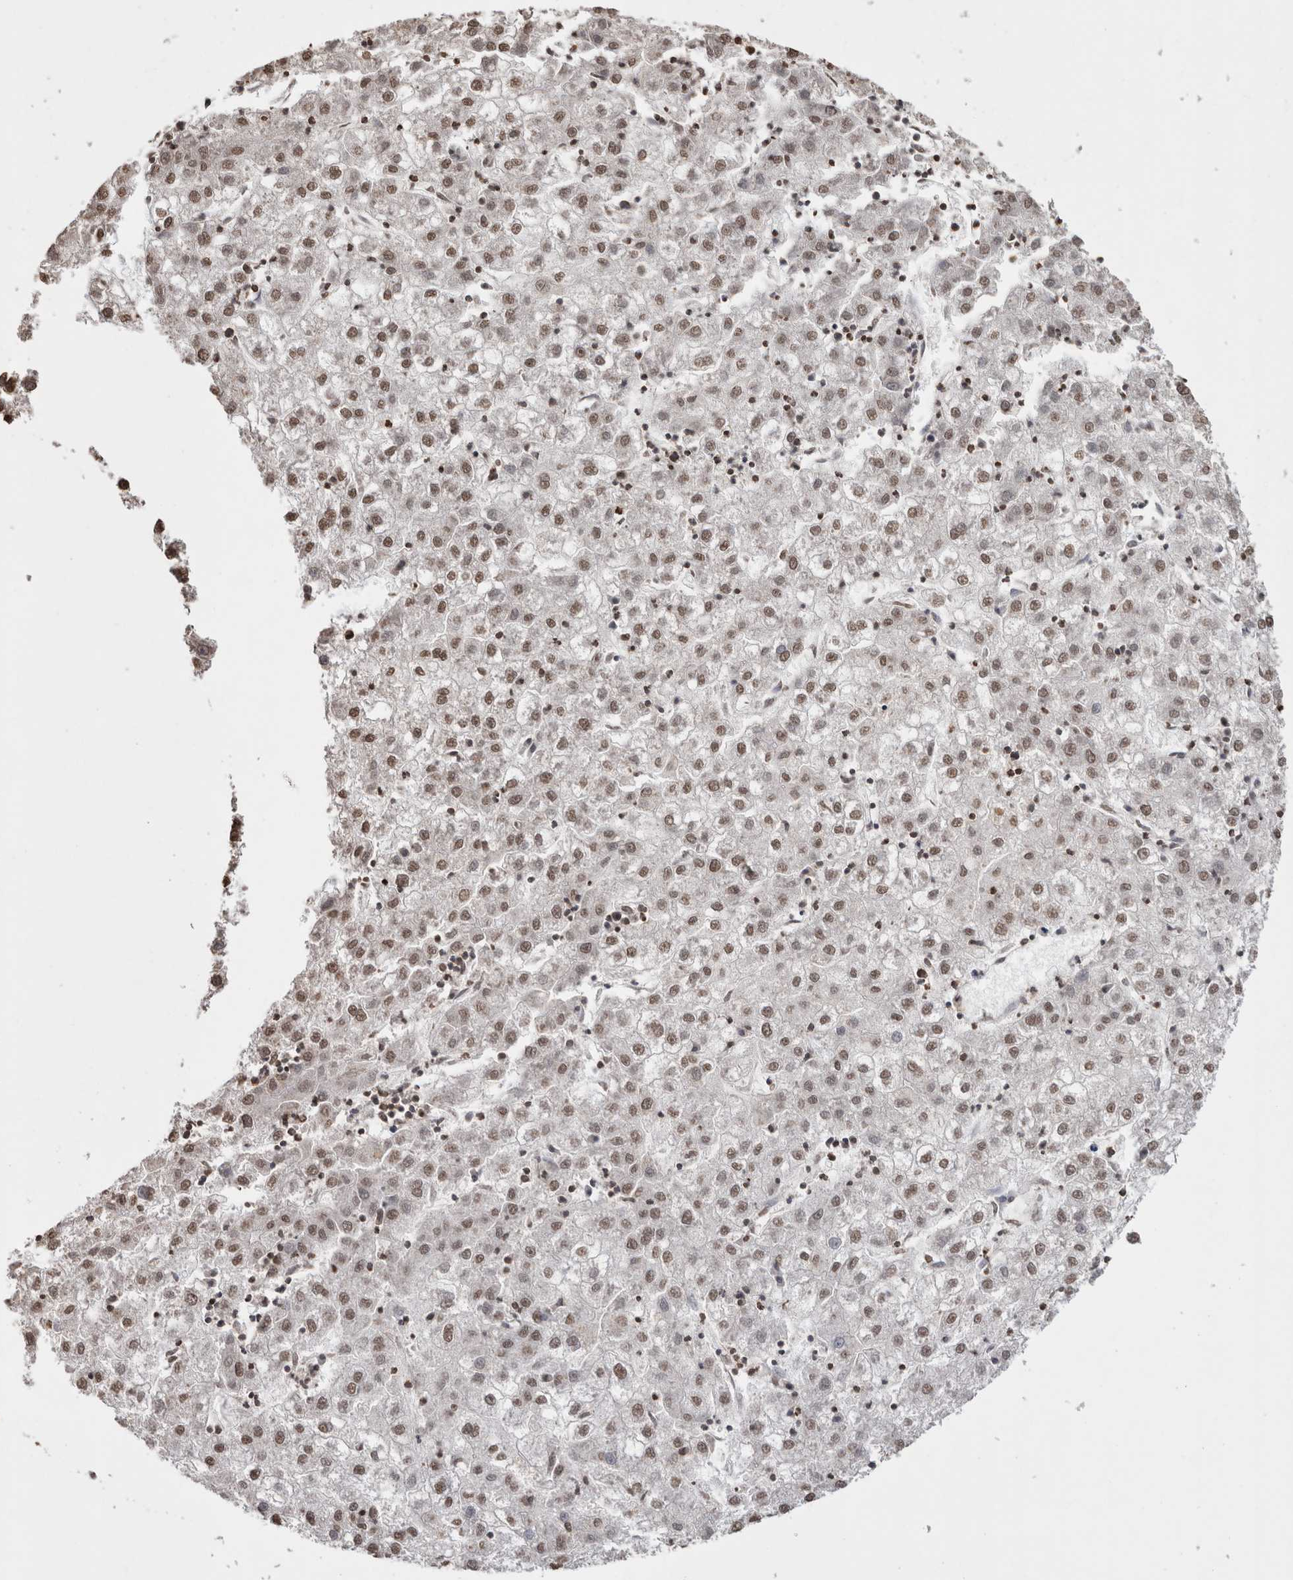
{"staining": {"intensity": "moderate", "quantity": ">75%", "location": "nuclear"}, "tissue": "liver cancer", "cell_type": "Tumor cells", "image_type": "cancer", "snomed": [{"axis": "morphology", "description": "Carcinoma, Hepatocellular, NOS"}, {"axis": "topography", "description": "Liver"}], "caption": "Moderate nuclear staining is identified in approximately >75% of tumor cells in hepatocellular carcinoma (liver).", "gene": "NTHL1", "patient": {"sex": "male", "age": 72}}